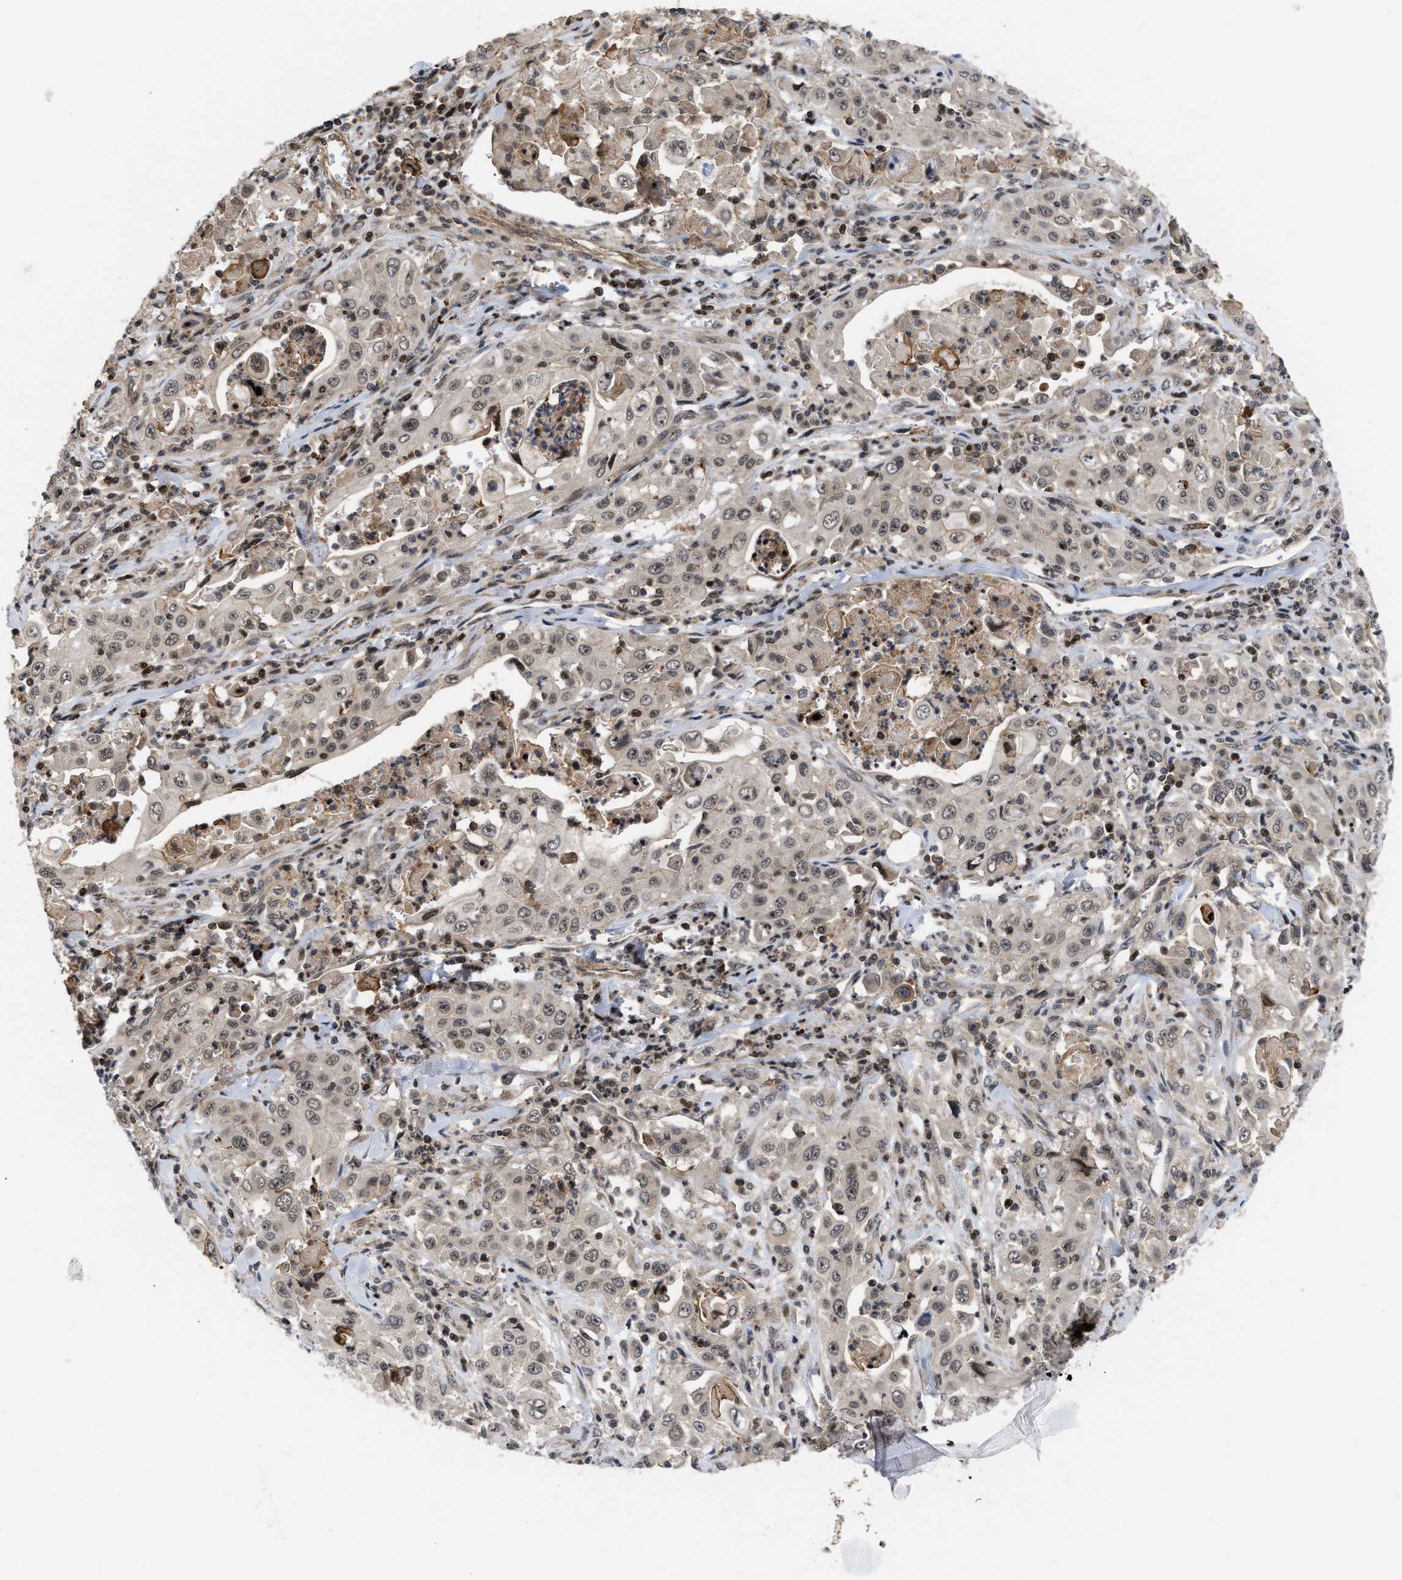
{"staining": {"intensity": "weak", "quantity": ">75%", "location": "cytoplasmic/membranous,nuclear"}, "tissue": "pancreatic cancer", "cell_type": "Tumor cells", "image_type": "cancer", "snomed": [{"axis": "morphology", "description": "Adenocarcinoma, NOS"}, {"axis": "topography", "description": "Pancreas"}], "caption": "Human pancreatic adenocarcinoma stained for a protein (brown) shows weak cytoplasmic/membranous and nuclear positive staining in about >75% of tumor cells.", "gene": "STAU2", "patient": {"sex": "male", "age": 70}}